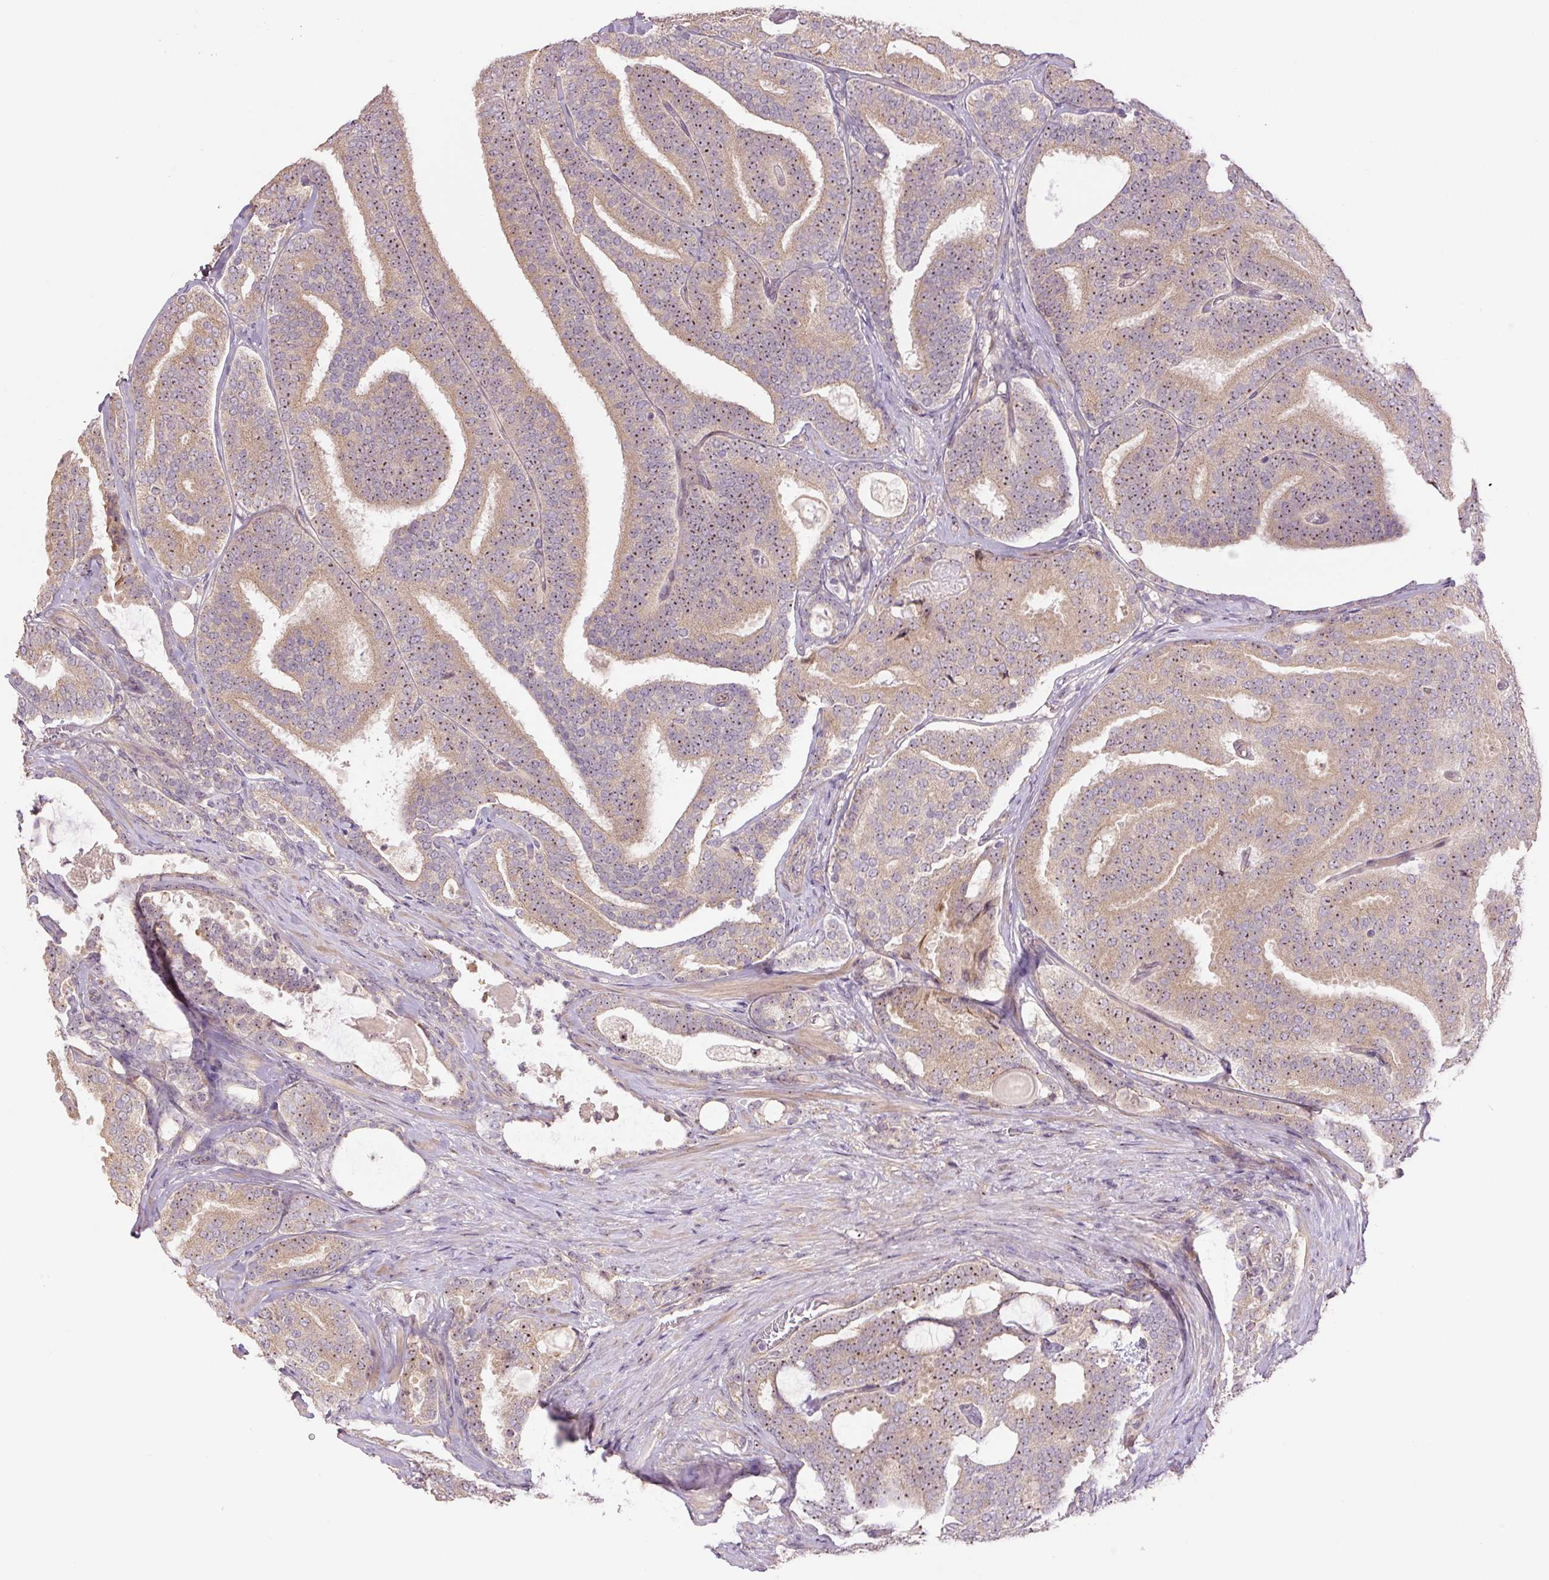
{"staining": {"intensity": "weak", "quantity": ">75%", "location": "cytoplasmic/membranous,nuclear"}, "tissue": "prostate cancer", "cell_type": "Tumor cells", "image_type": "cancer", "snomed": [{"axis": "morphology", "description": "Adenocarcinoma, High grade"}, {"axis": "topography", "description": "Prostate"}], "caption": "Prostate cancer (adenocarcinoma (high-grade)) stained with DAB (3,3'-diaminobenzidine) immunohistochemistry exhibits low levels of weak cytoplasmic/membranous and nuclear expression in about >75% of tumor cells.", "gene": "TMEM151B", "patient": {"sex": "male", "age": 65}}